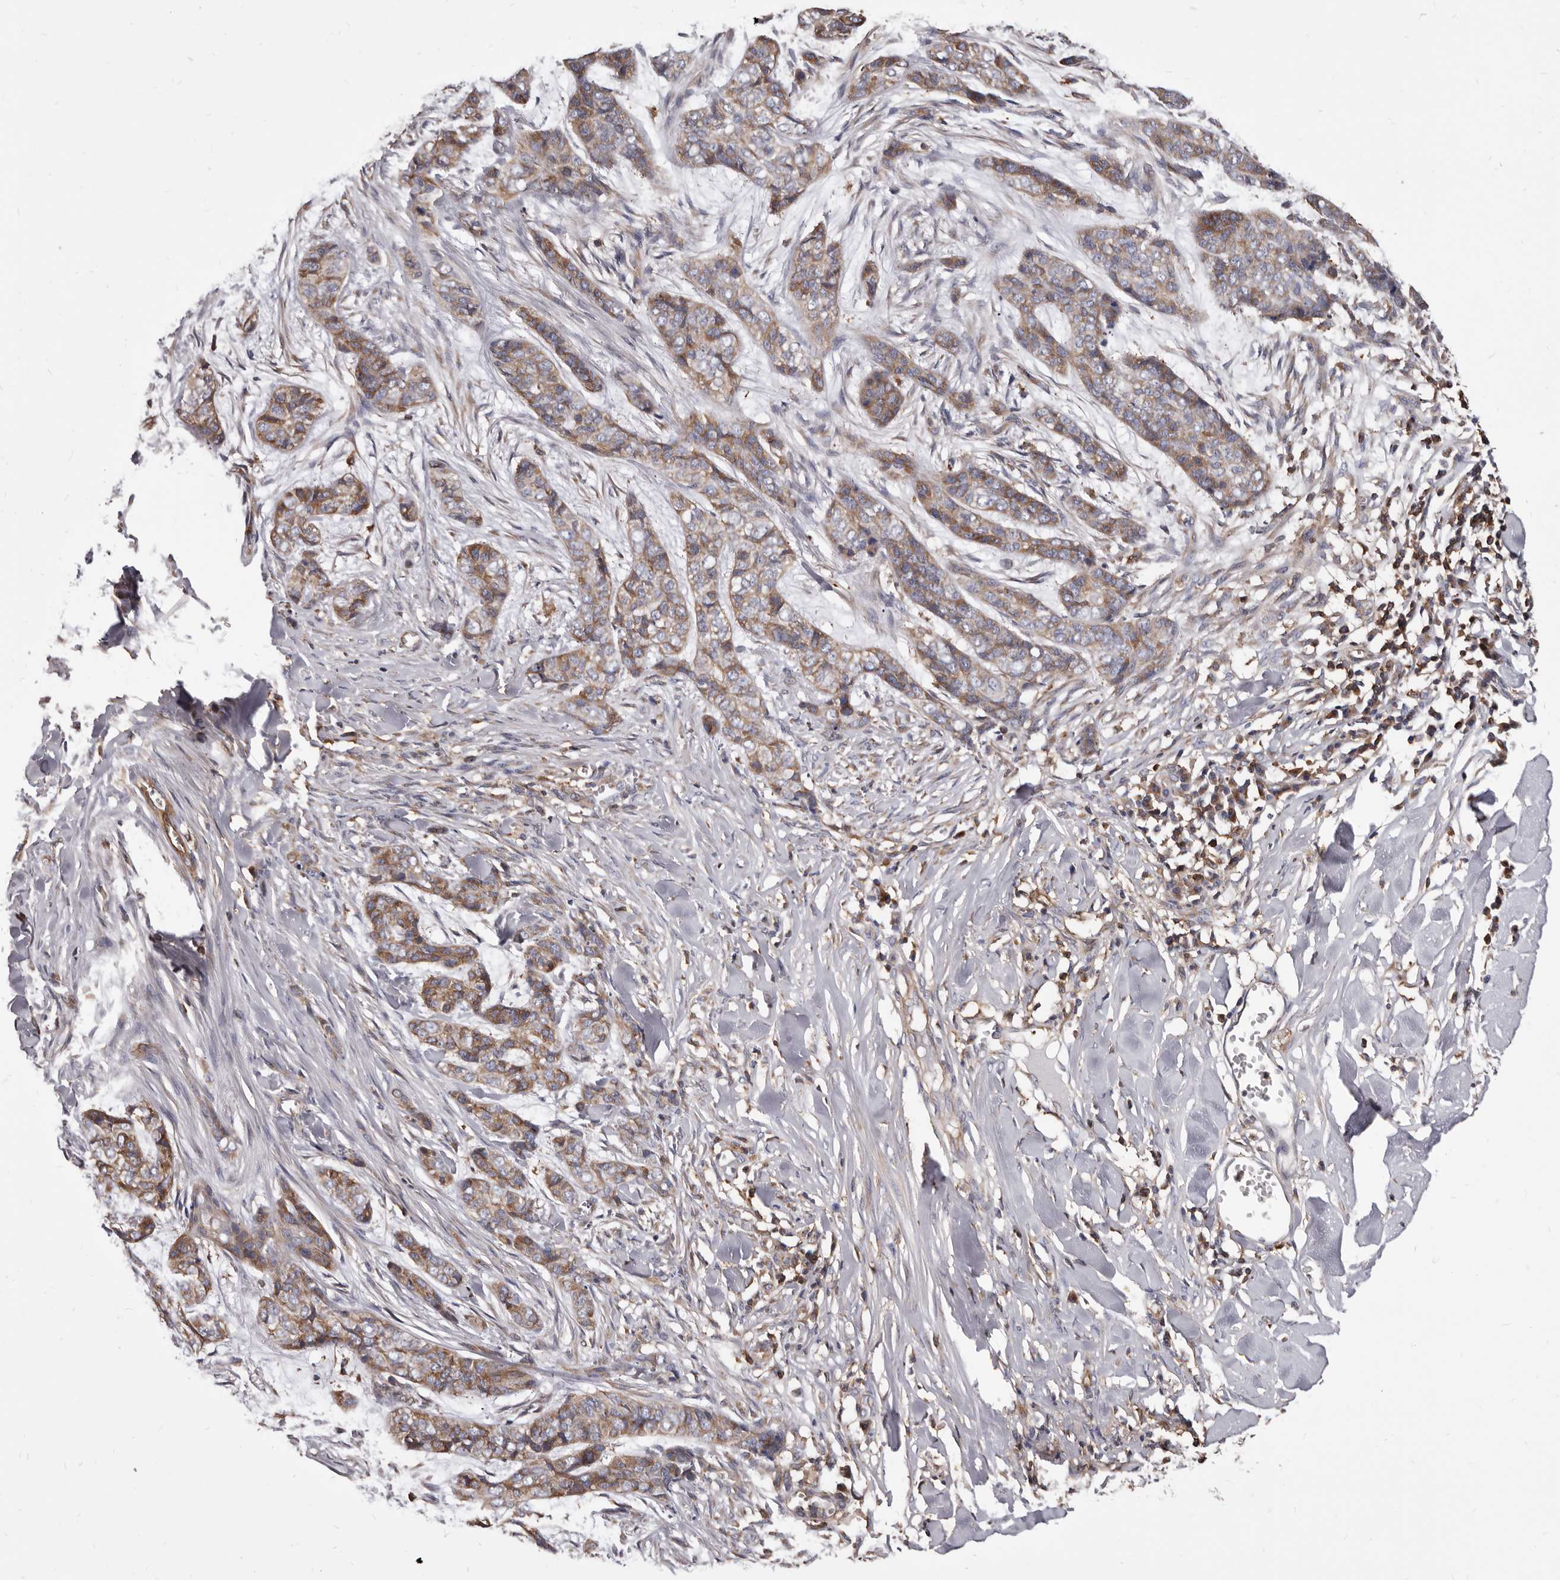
{"staining": {"intensity": "weak", "quantity": ">75%", "location": "cytoplasmic/membranous"}, "tissue": "skin cancer", "cell_type": "Tumor cells", "image_type": "cancer", "snomed": [{"axis": "morphology", "description": "Basal cell carcinoma"}, {"axis": "topography", "description": "Skin"}], "caption": "DAB immunohistochemical staining of skin cancer (basal cell carcinoma) shows weak cytoplasmic/membranous protein staining in approximately >75% of tumor cells.", "gene": "NIBAN1", "patient": {"sex": "female", "age": 64}}